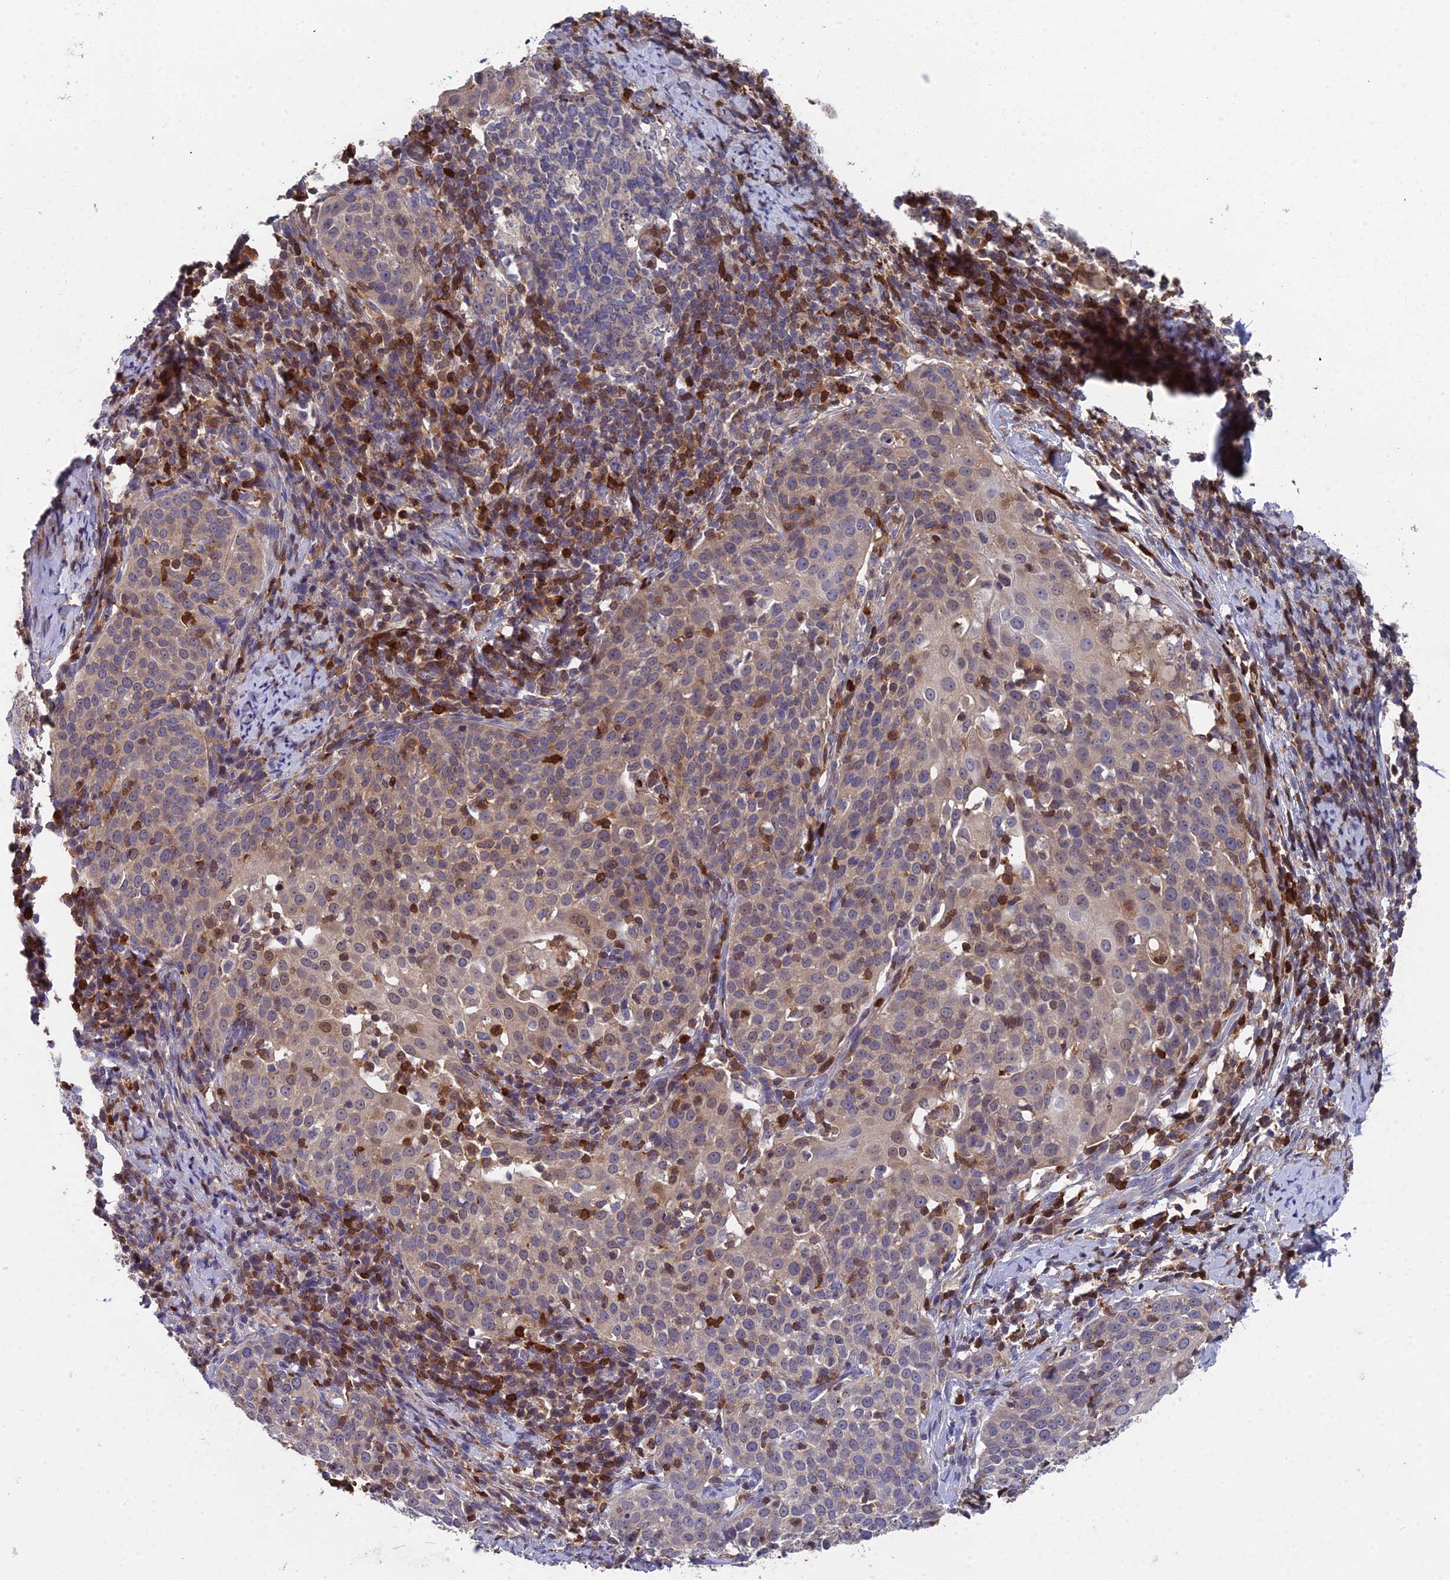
{"staining": {"intensity": "moderate", "quantity": "<25%", "location": "nuclear"}, "tissue": "cervical cancer", "cell_type": "Tumor cells", "image_type": "cancer", "snomed": [{"axis": "morphology", "description": "Squamous cell carcinoma, NOS"}, {"axis": "topography", "description": "Cervix"}], "caption": "An immunohistochemistry photomicrograph of tumor tissue is shown. Protein staining in brown shows moderate nuclear positivity in squamous cell carcinoma (cervical) within tumor cells.", "gene": "GALK2", "patient": {"sex": "female", "age": 57}}